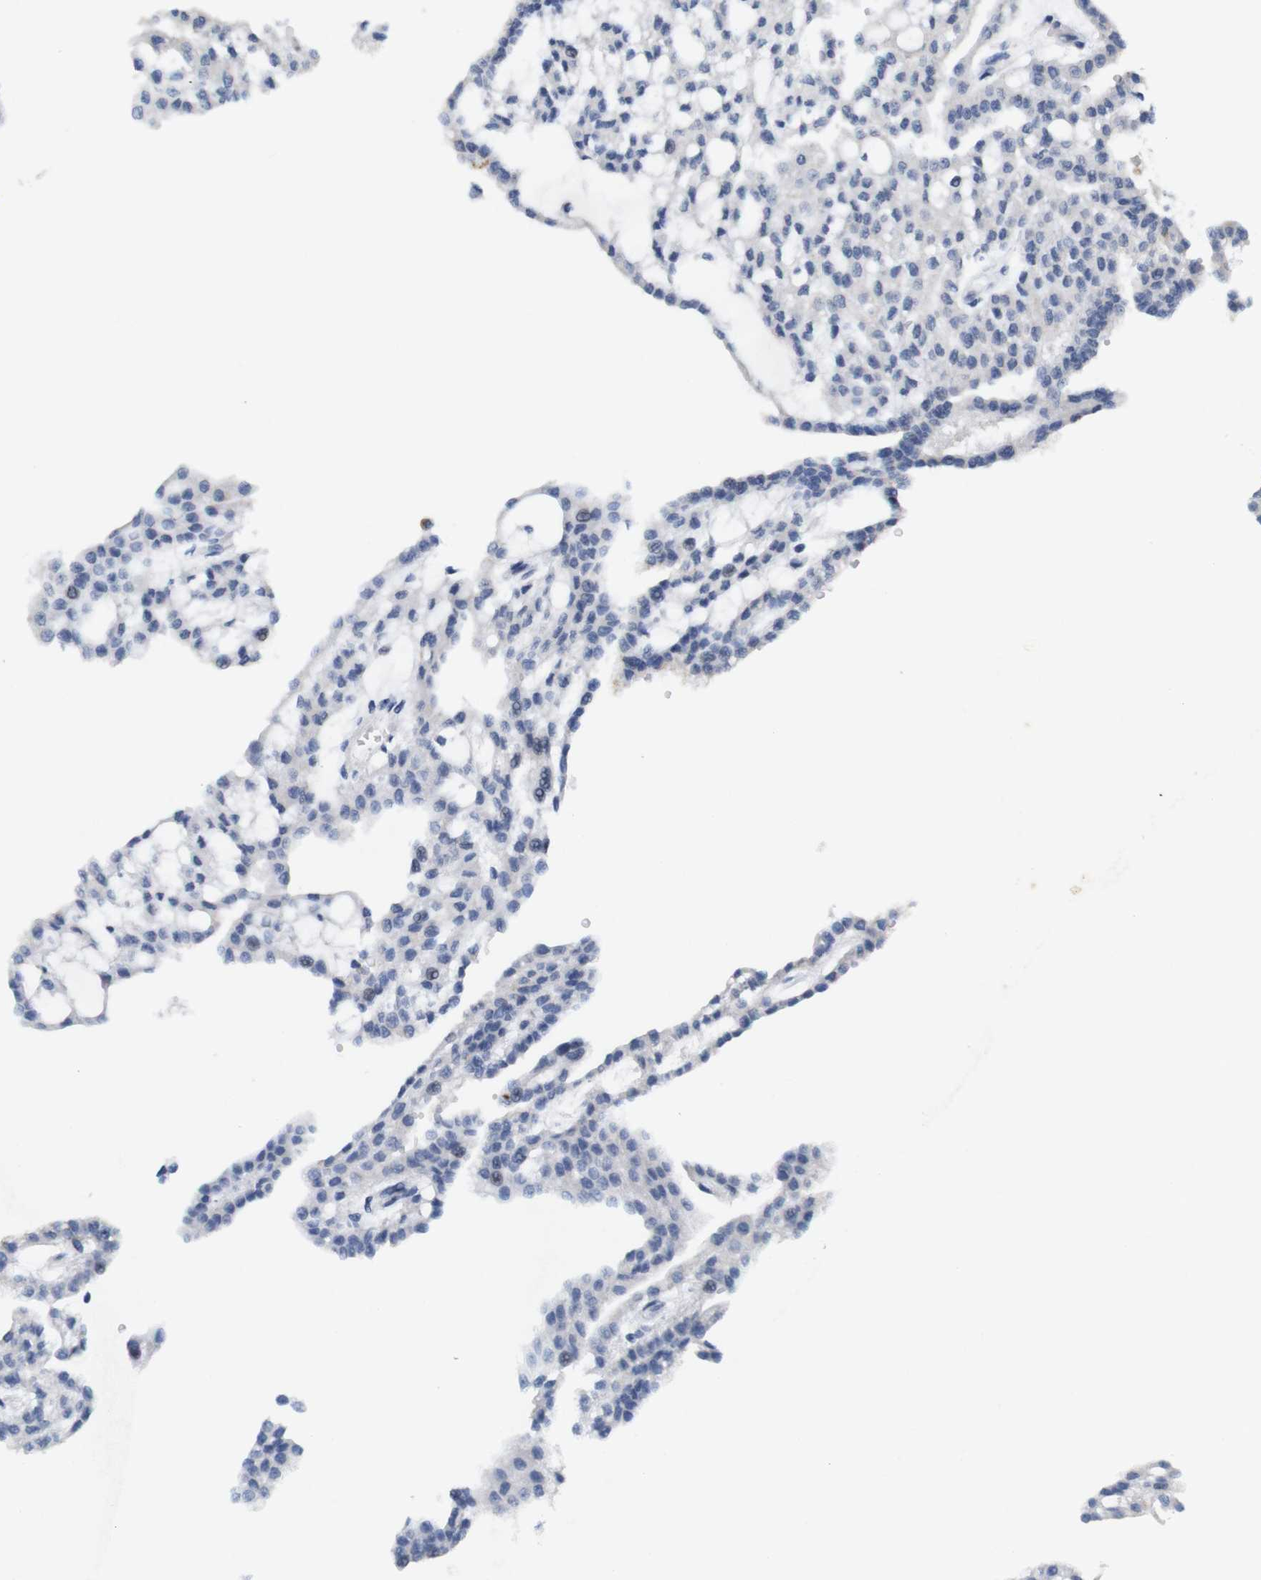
{"staining": {"intensity": "negative", "quantity": "none", "location": "none"}, "tissue": "renal cancer", "cell_type": "Tumor cells", "image_type": "cancer", "snomed": [{"axis": "morphology", "description": "Adenocarcinoma, NOS"}, {"axis": "topography", "description": "Kidney"}], "caption": "Histopathology image shows no protein positivity in tumor cells of renal adenocarcinoma tissue.", "gene": "MAGEH1", "patient": {"sex": "male", "age": 63}}